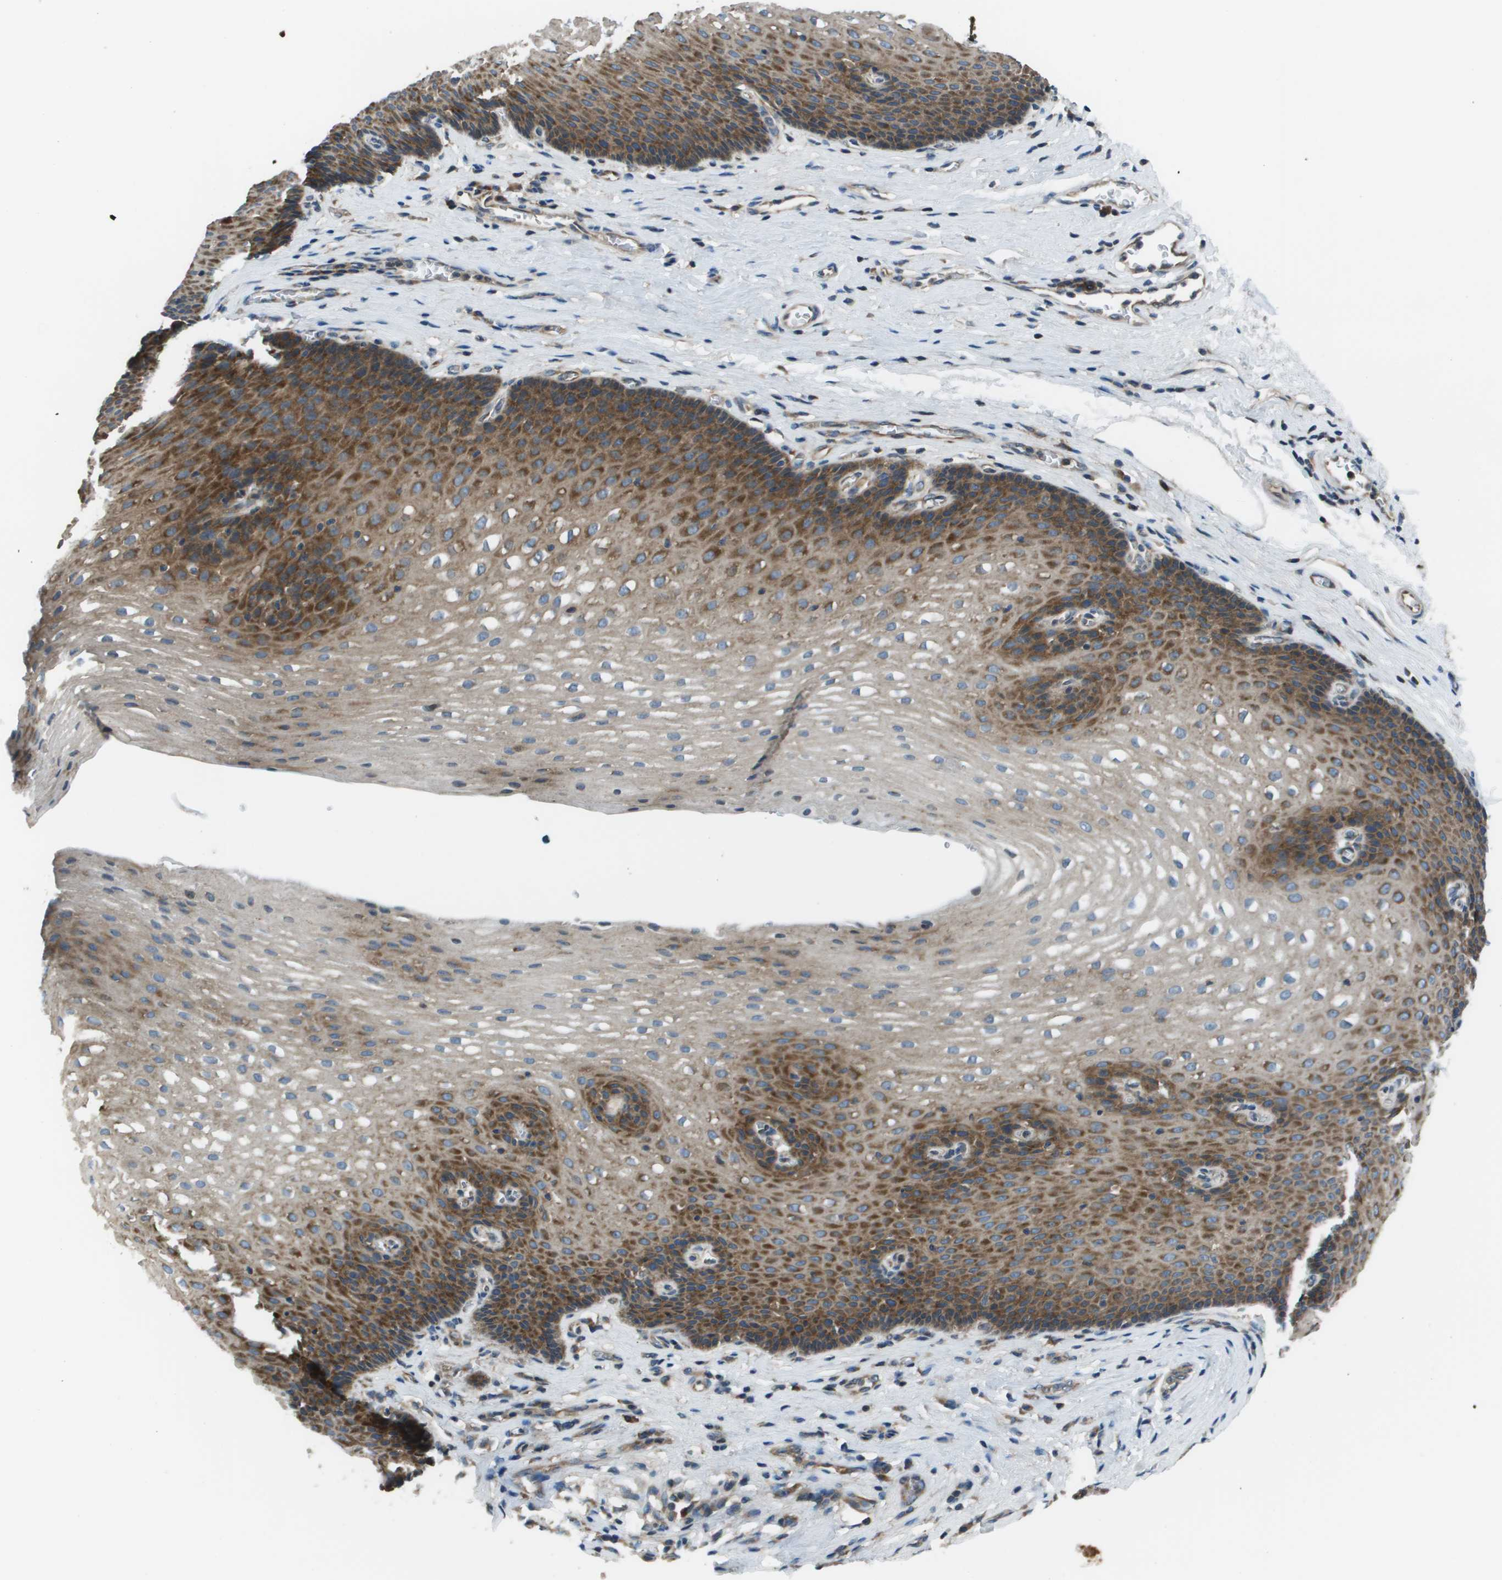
{"staining": {"intensity": "moderate", "quantity": "25%-75%", "location": "cytoplasmic/membranous"}, "tissue": "esophagus", "cell_type": "Squamous epithelial cells", "image_type": "normal", "snomed": [{"axis": "morphology", "description": "Normal tissue, NOS"}, {"axis": "topography", "description": "Esophagus"}], "caption": "A brown stain shows moderate cytoplasmic/membranous positivity of a protein in squamous epithelial cells of unremarkable human esophagus.", "gene": "EIF3B", "patient": {"sex": "male", "age": 48}}